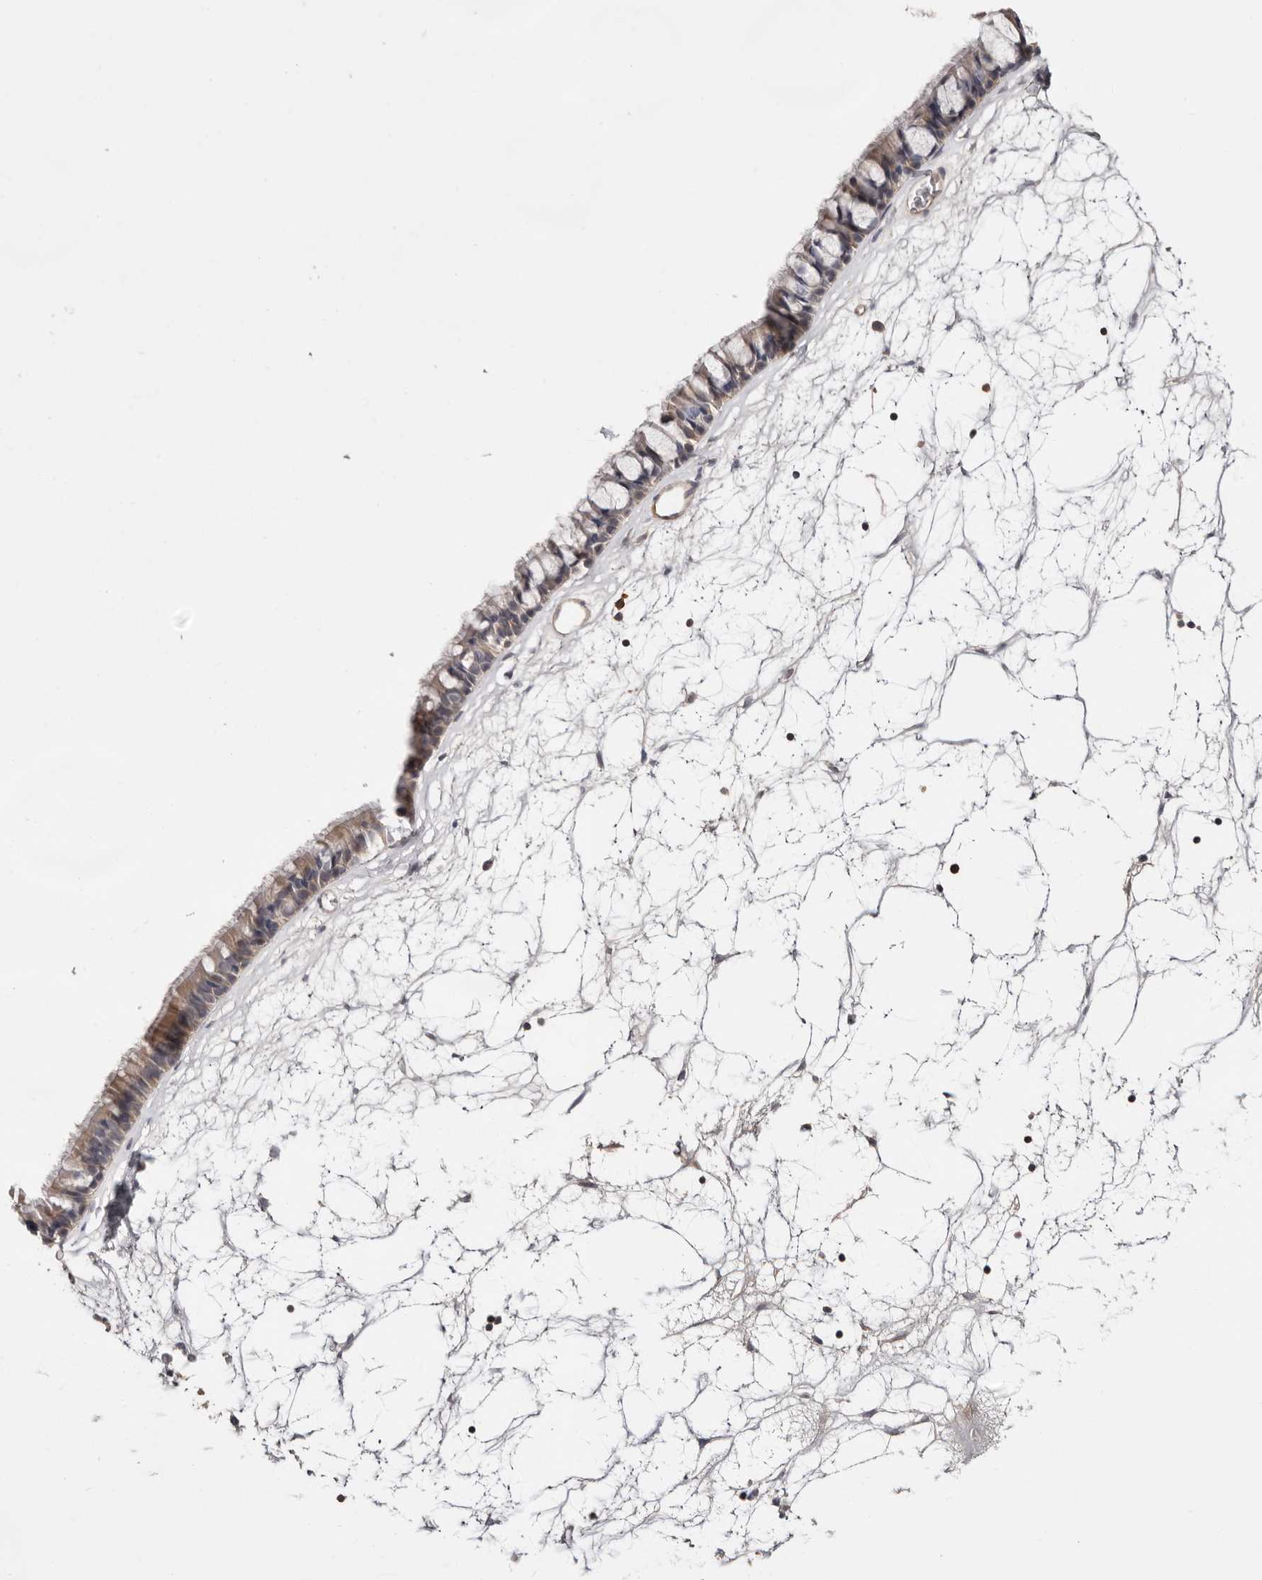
{"staining": {"intensity": "weak", "quantity": "25%-75%", "location": "cytoplasmic/membranous"}, "tissue": "nasopharynx", "cell_type": "Respiratory epithelial cells", "image_type": "normal", "snomed": [{"axis": "morphology", "description": "Normal tissue, NOS"}, {"axis": "topography", "description": "Nasopharynx"}], "caption": "Immunohistochemistry histopathology image of benign nasopharynx: human nasopharynx stained using IHC displays low levels of weak protein expression localized specifically in the cytoplasmic/membranous of respiratory epithelial cells, appearing as a cytoplasmic/membranous brown color.", "gene": "MMACHC", "patient": {"sex": "male", "age": 64}}